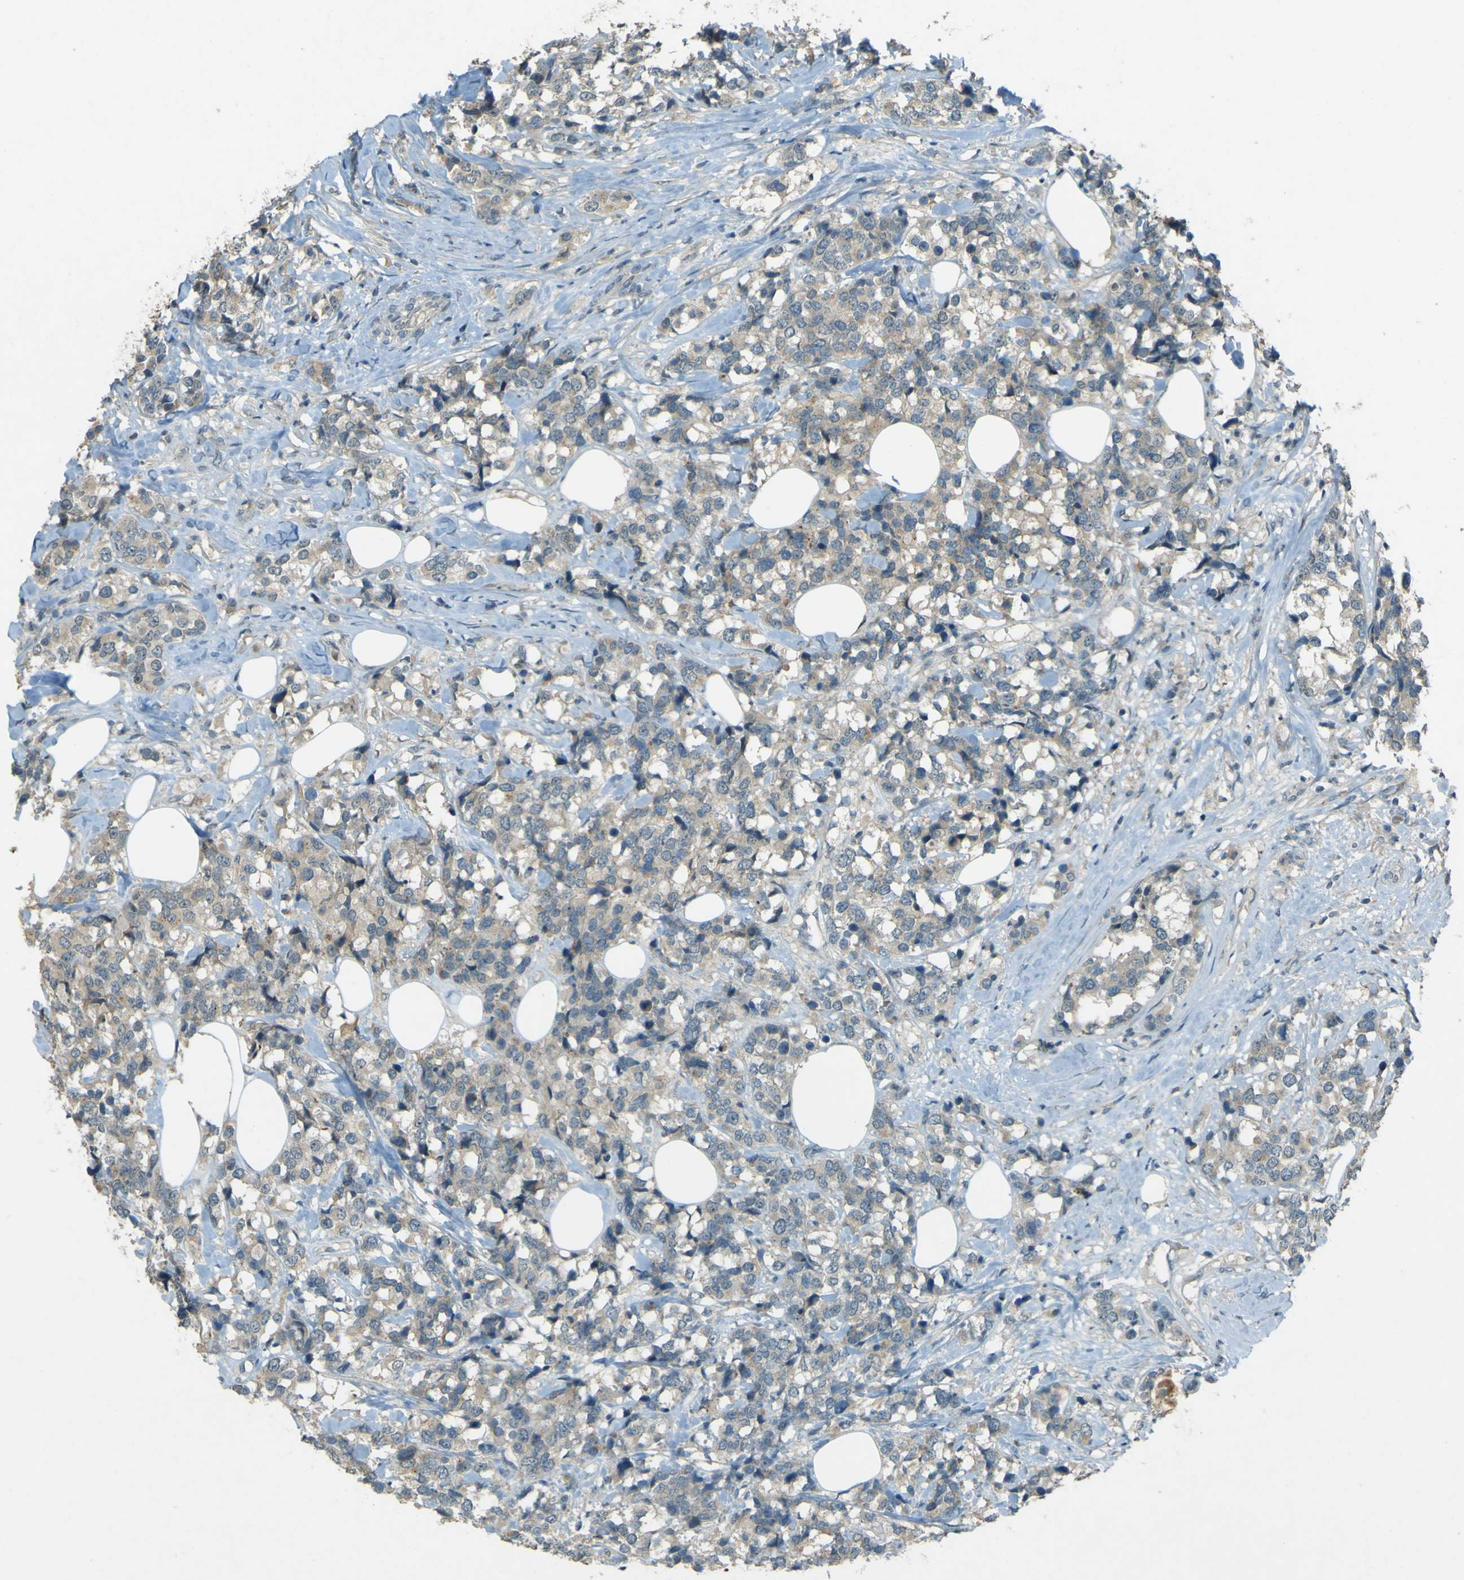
{"staining": {"intensity": "weak", "quantity": ">75%", "location": "cytoplasmic/membranous"}, "tissue": "breast cancer", "cell_type": "Tumor cells", "image_type": "cancer", "snomed": [{"axis": "morphology", "description": "Lobular carcinoma"}, {"axis": "topography", "description": "Breast"}], "caption": "Immunohistochemical staining of human lobular carcinoma (breast) reveals low levels of weak cytoplasmic/membranous protein staining in about >75% of tumor cells.", "gene": "MPDZ", "patient": {"sex": "female", "age": 59}}